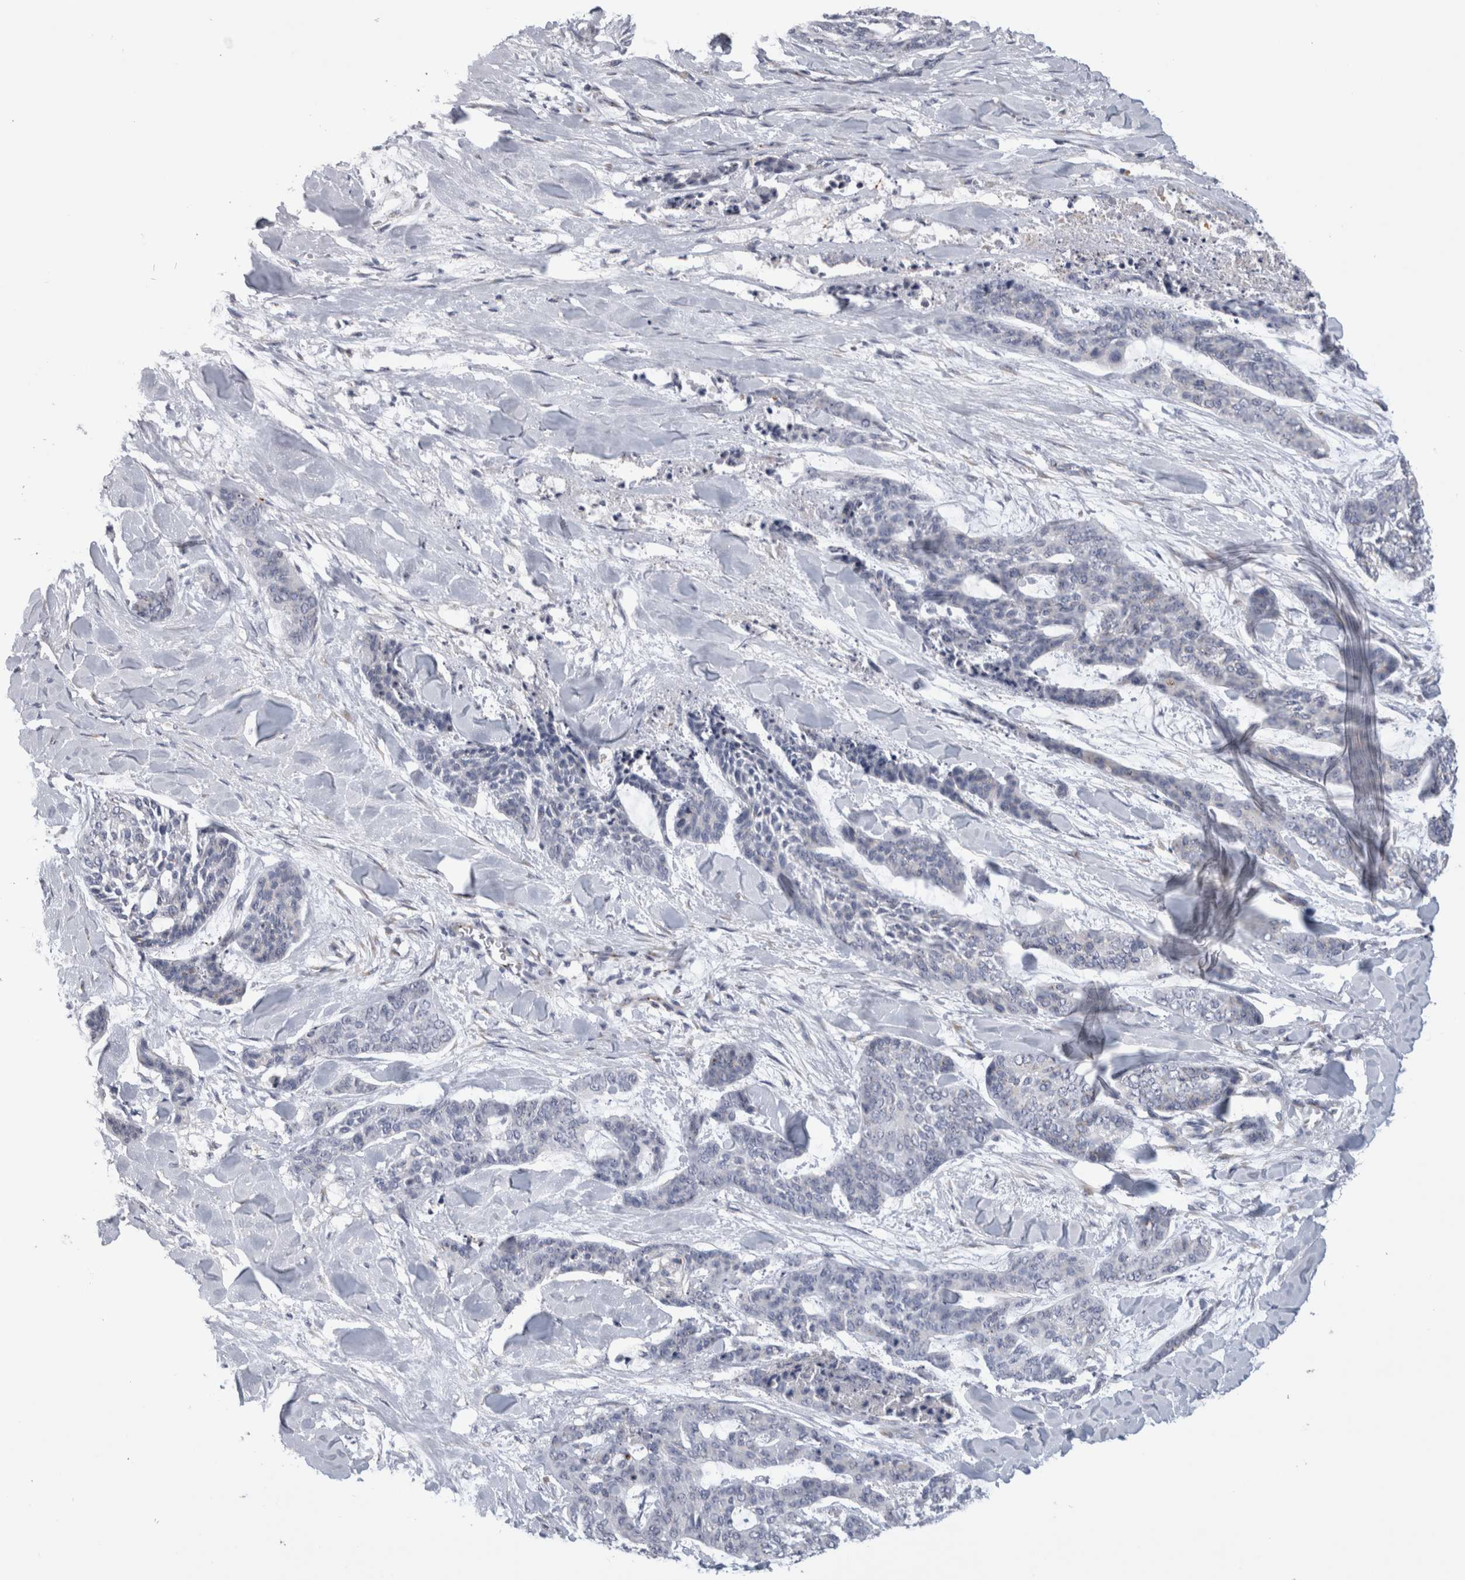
{"staining": {"intensity": "negative", "quantity": "none", "location": "none"}, "tissue": "skin cancer", "cell_type": "Tumor cells", "image_type": "cancer", "snomed": [{"axis": "morphology", "description": "Basal cell carcinoma"}, {"axis": "topography", "description": "Skin"}], "caption": "High magnification brightfield microscopy of skin cancer (basal cell carcinoma) stained with DAB (brown) and counterstained with hematoxylin (blue): tumor cells show no significant expression. Brightfield microscopy of immunohistochemistry stained with DAB (3,3'-diaminobenzidine) (brown) and hematoxylin (blue), captured at high magnification.", "gene": "AKAP9", "patient": {"sex": "female", "age": 64}}